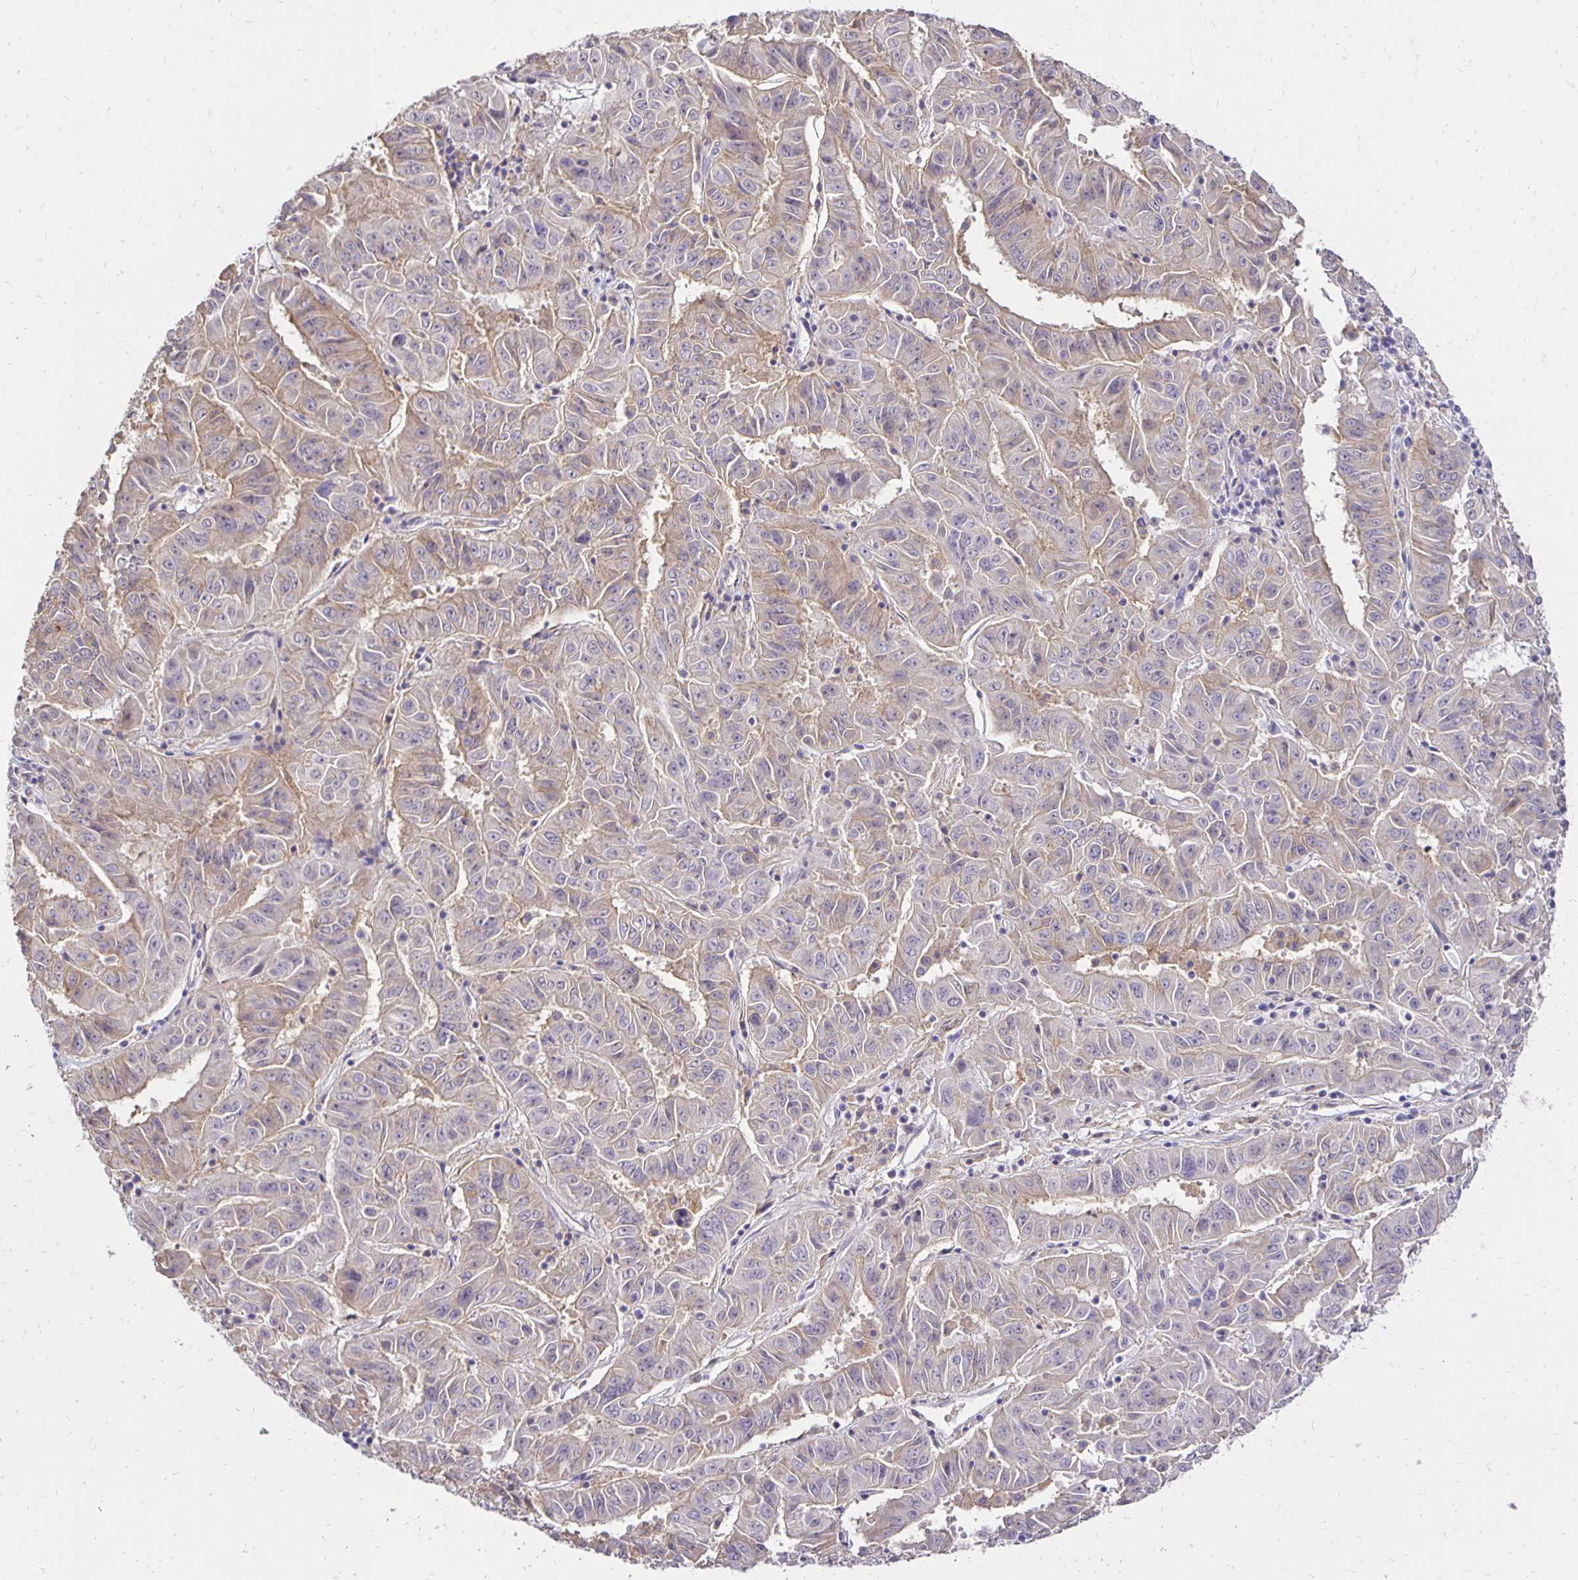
{"staining": {"intensity": "weak", "quantity": "<25%", "location": "cytoplasmic/membranous"}, "tissue": "pancreatic cancer", "cell_type": "Tumor cells", "image_type": "cancer", "snomed": [{"axis": "morphology", "description": "Adenocarcinoma, NOS"}, {"axis": "topography", "description": "Pancreas"}], "caption": "IHC image of human pancreatic adenocarcinoma stained for a protein (brown), which displays no staining in tumor cells.", "gene": "PNPLA3", "patient": {"sex": "male", "age": 63}}